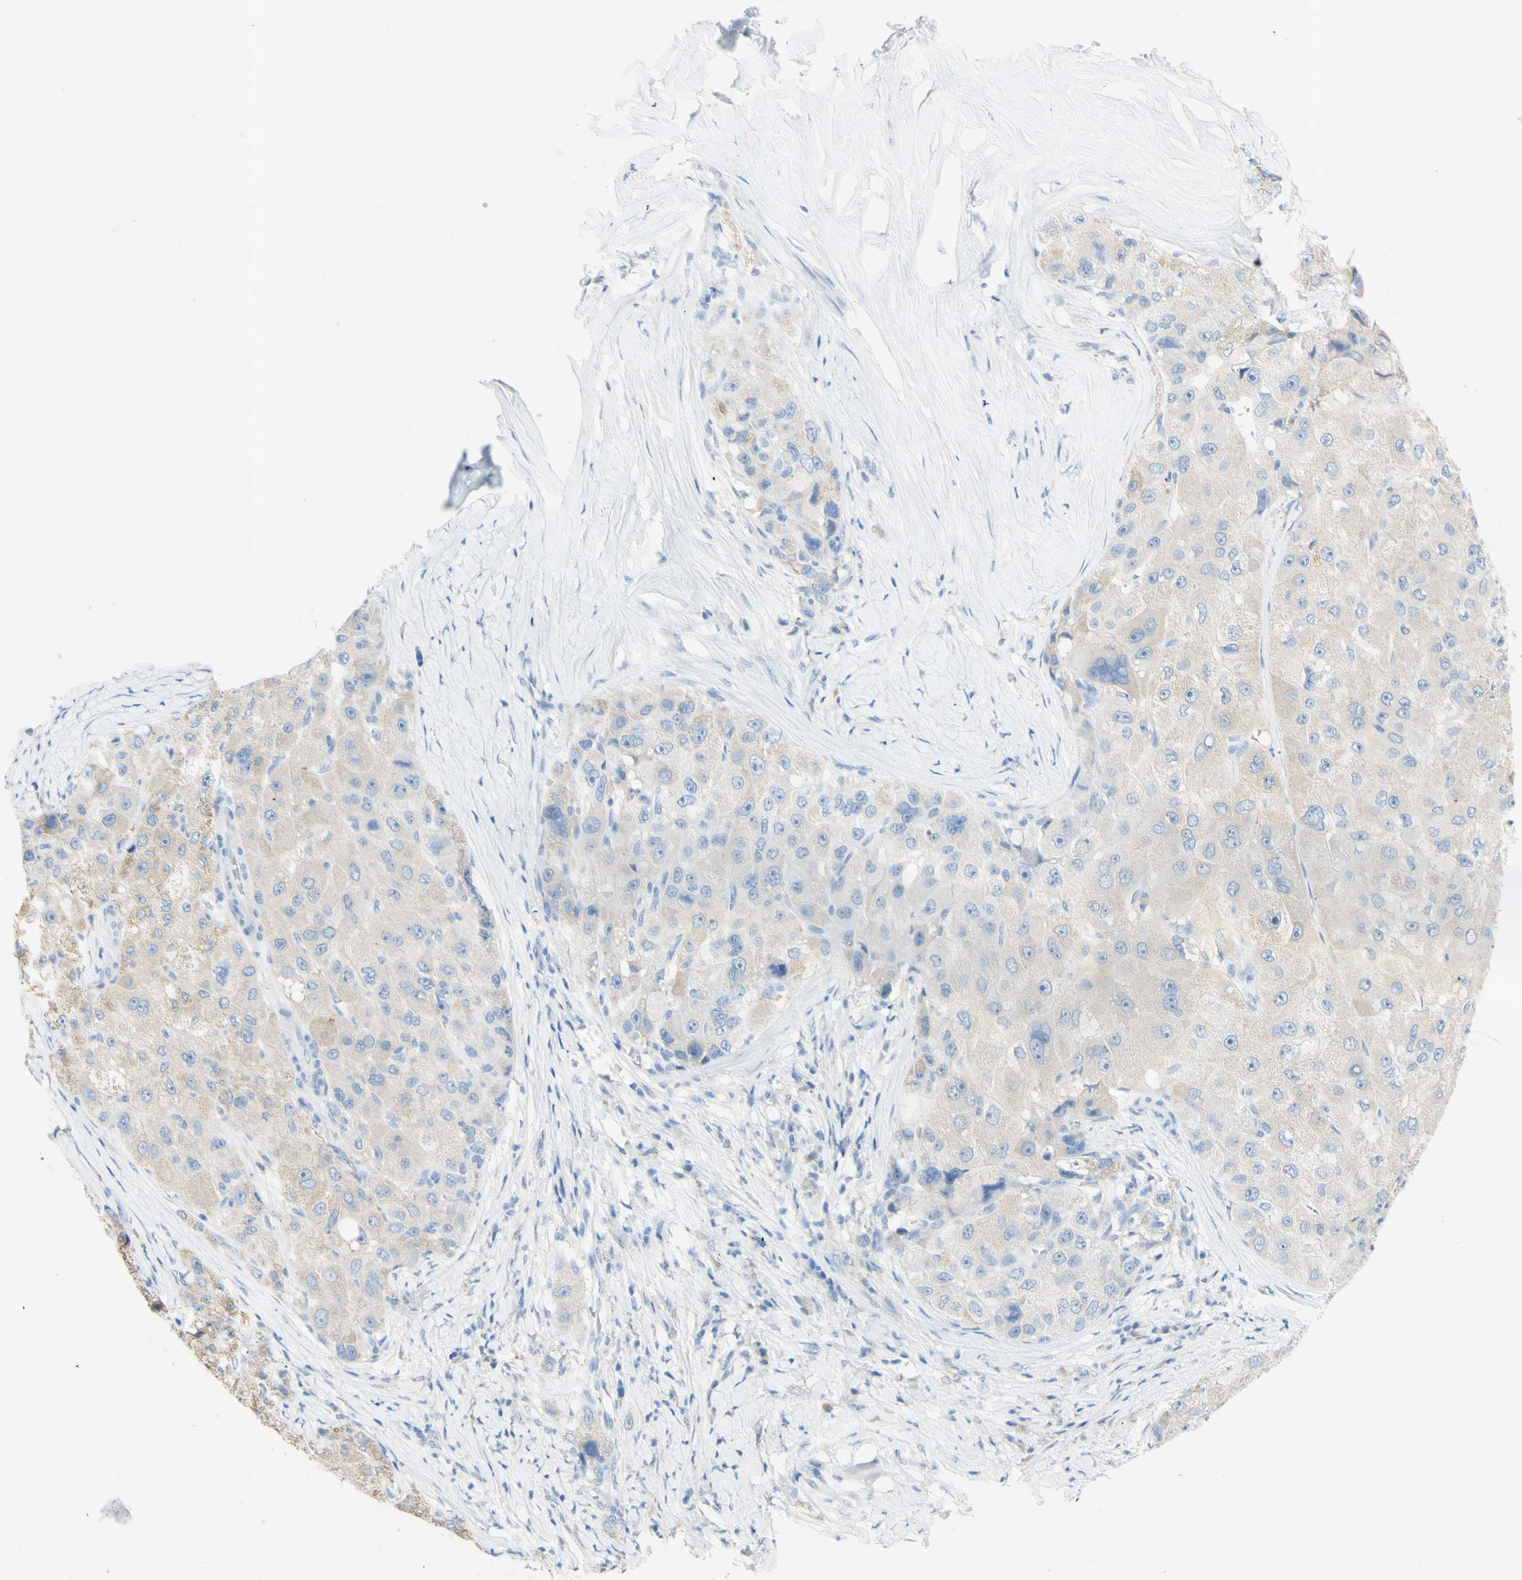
{"staining": {"intensity": "weak", "quantity": "<25%", "location": "cytoplasmic/membranous"}, "tissue": "liver cancer", "cell_type": "Tumor cells", "image_type": "cancer", "snomed": [{"axis": "morphology", "description": "Carcinoma, Hepatocellular, NOS"}, {"axis": "topography", "description": "Liver"}], "caption": "IHC of human liver hepatocellular carcinoma demonstrates no positivity in tumor cells. (DAB immunohistochemistry with hematoxylin counter stain).", "gene": "TSPAN1", "patient": {"sex": "male", "age": 80}}